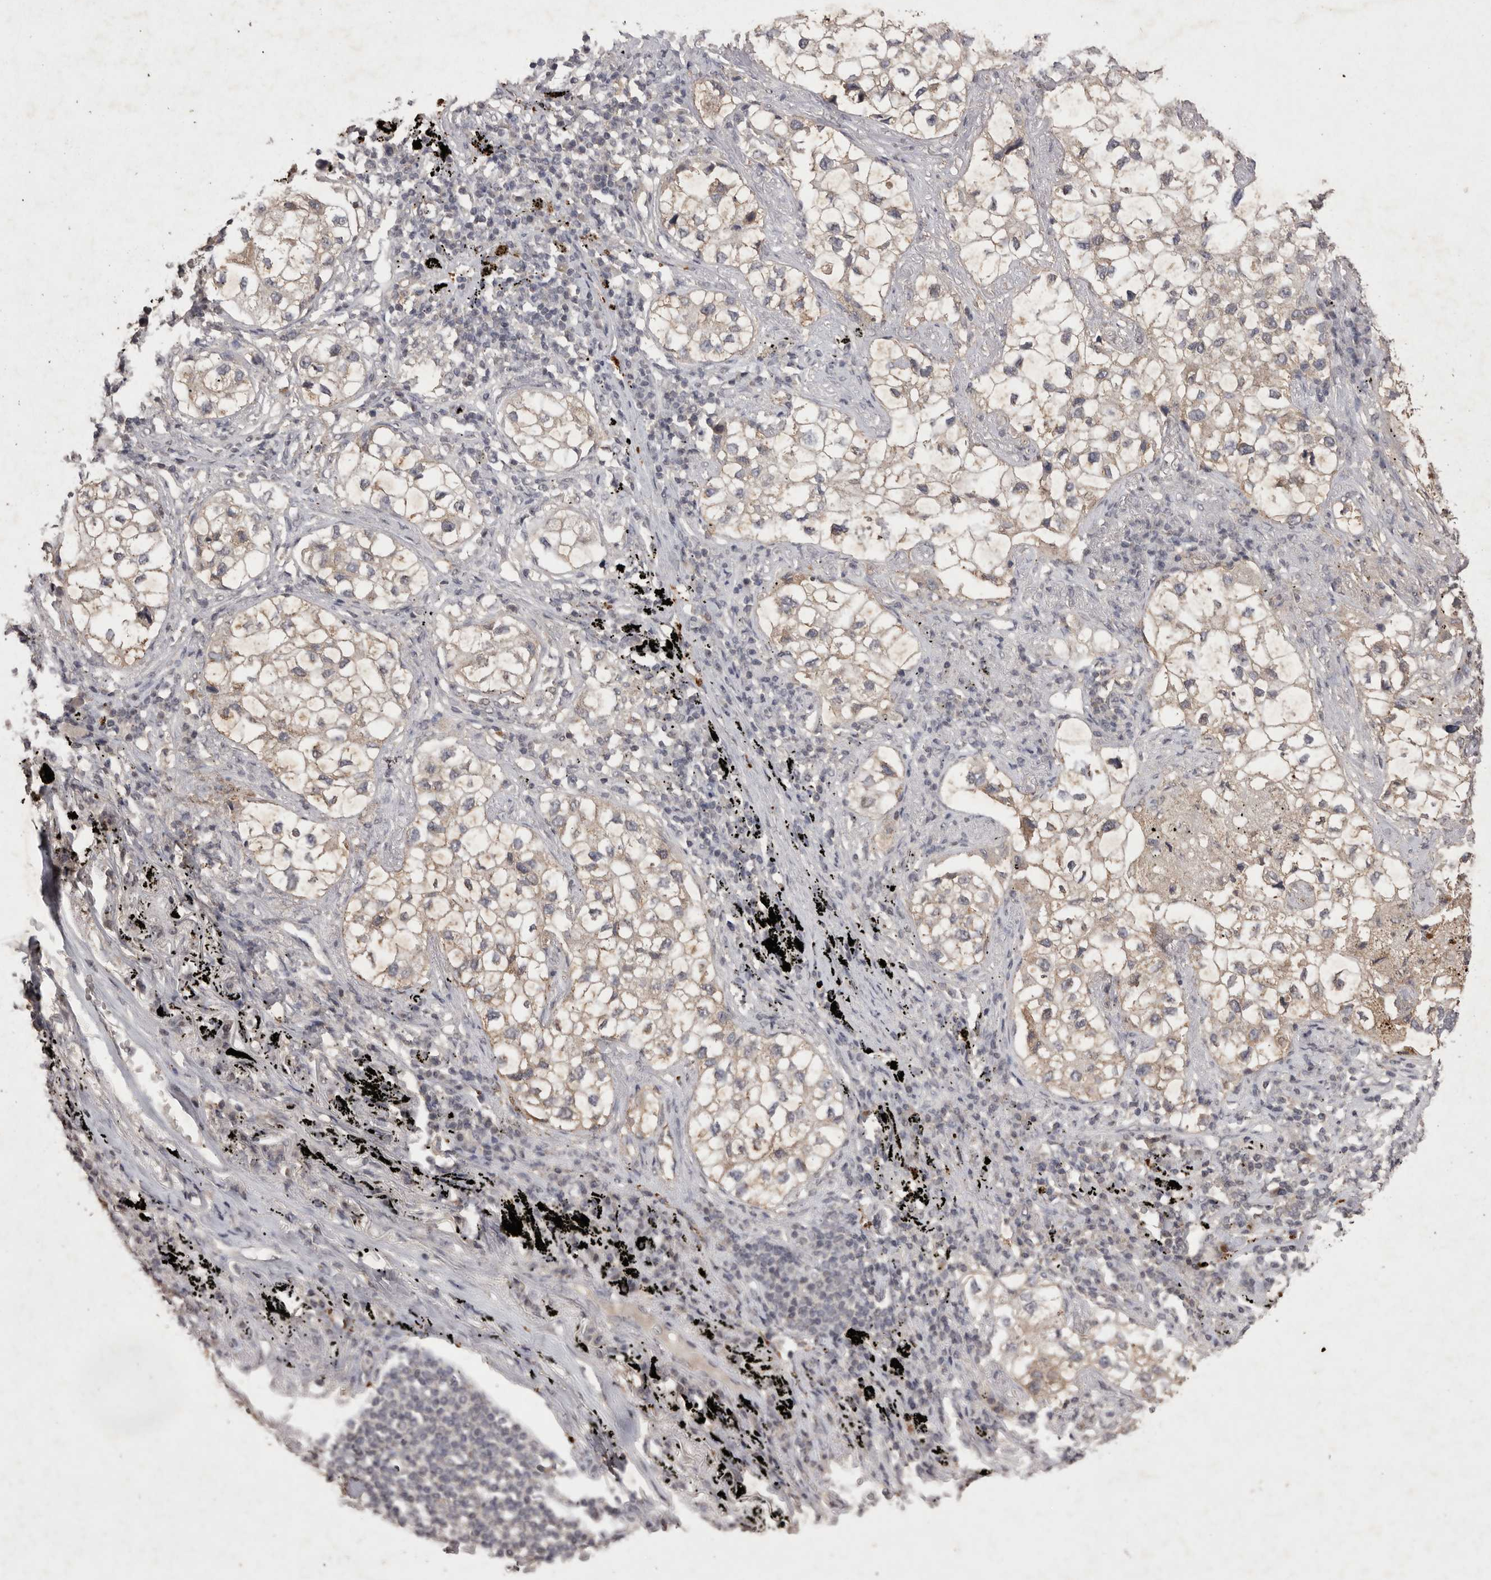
{"staining": {"intensity": "weak", "quantity": ">75%", "location": "cytoplasmic/membranous"}, "tissue": "lung cancer", "cell_type": "Tumor cells", "image_type": "cancer", "snomed": [{"axis": "morphology", "description": "Adenocarcinoma, NOS"}, {"axis": "topography", "description": "Lung"}], "caption": "Brown immunohistochemical staining in human adenocarcinoma (lung) shows weak cytoplasmic/membranous expression in about >75% of tumor cells.", "gene": "APLNR", "patient": {"sex": "male", "age": 63}}